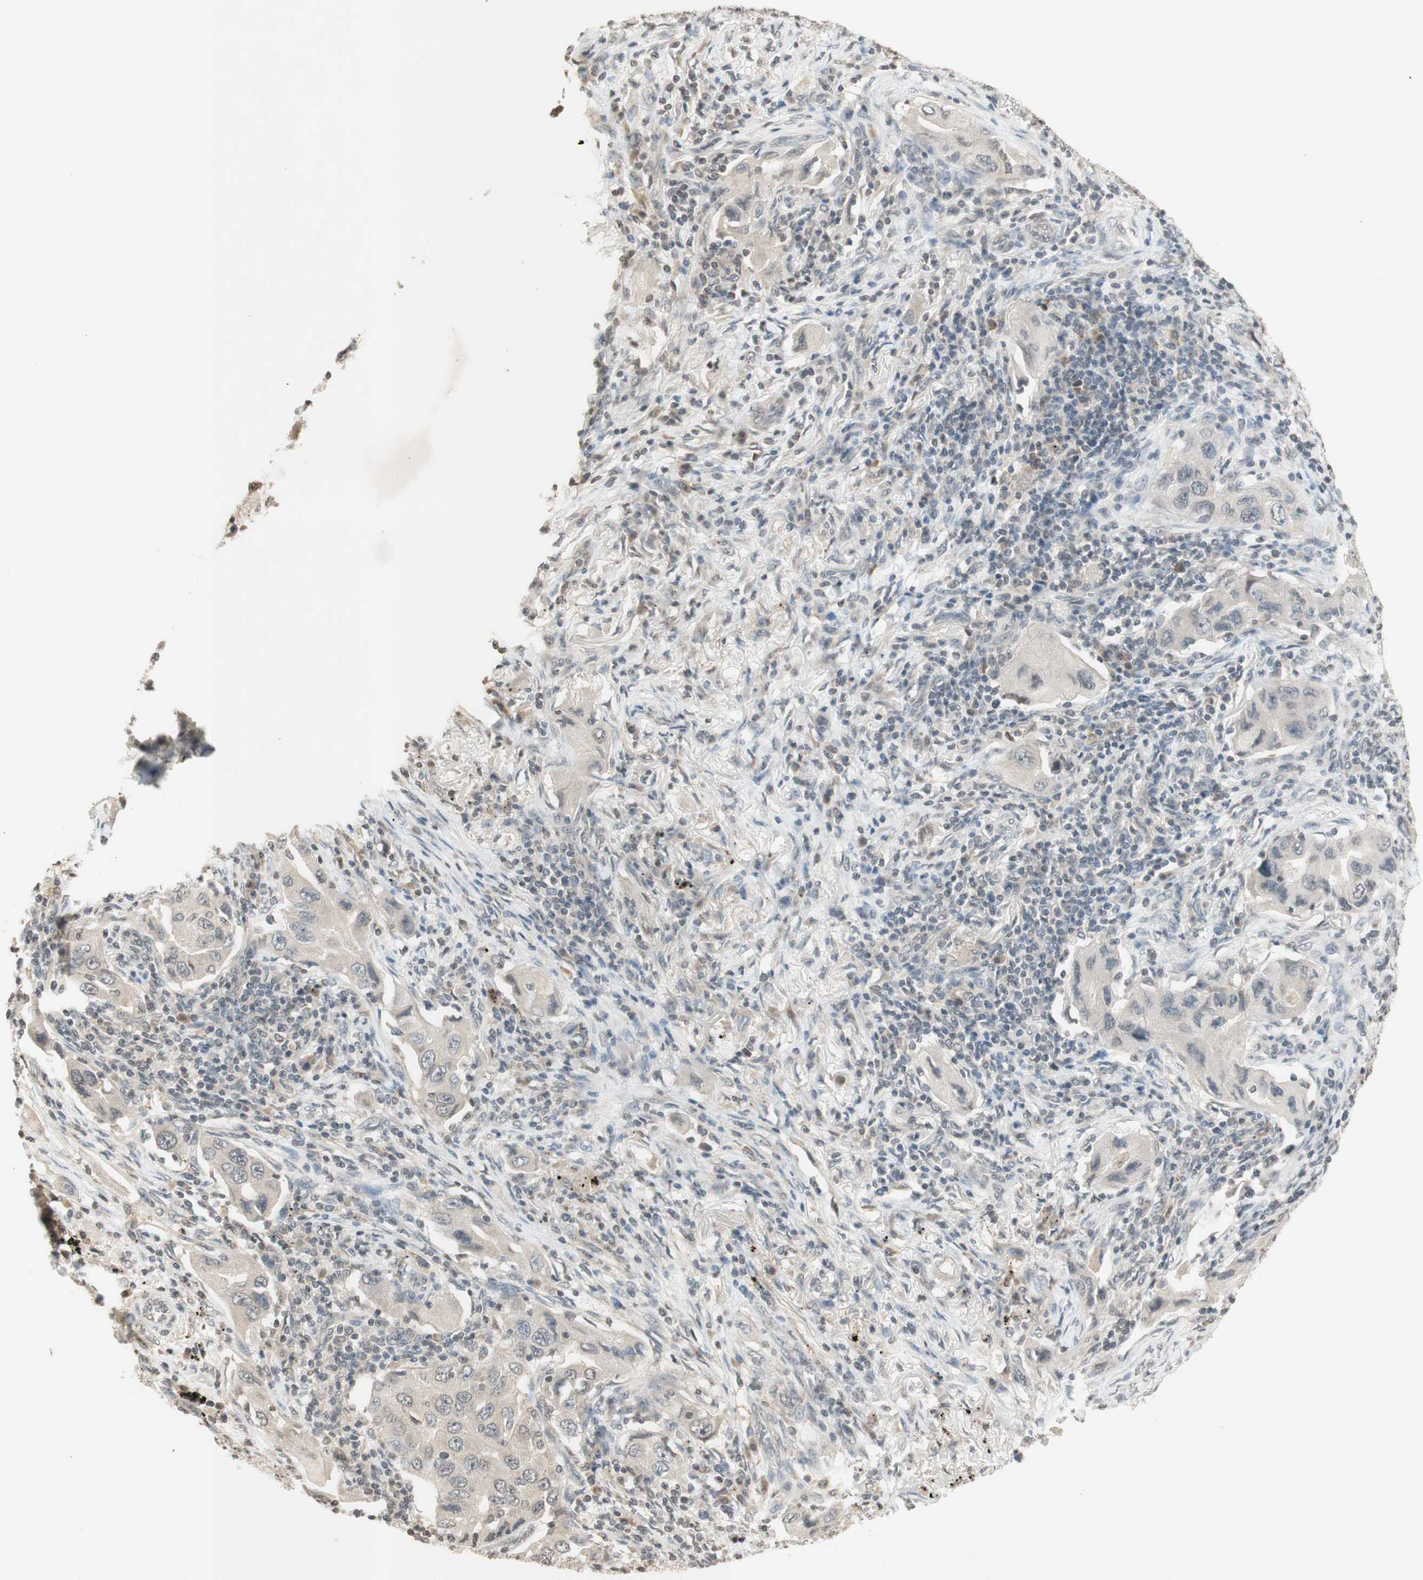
{"staining": {"intensity": "weak", "quantity": "25%-75%", "location": "cytoplasmic/membranous"}, "tissue": "lung cancer", "cell_type": "Tumor cells", "image_type": "cancer", "snomed": [{"axis": "morphology", "description": "Adenocarcinoma, NOS"}, {"axis": "topography", "description": "Lung"}], "caption": "High-power microscopy captured an immunohistochemistry micrograph of lung cancer (adenocarcinoma), revealing weak cytoplasmic/membranous expression in approximately 25%-75% of tumor cells.", "gene": "GLI1", "patient": {"sex": "female", "age": 65}}